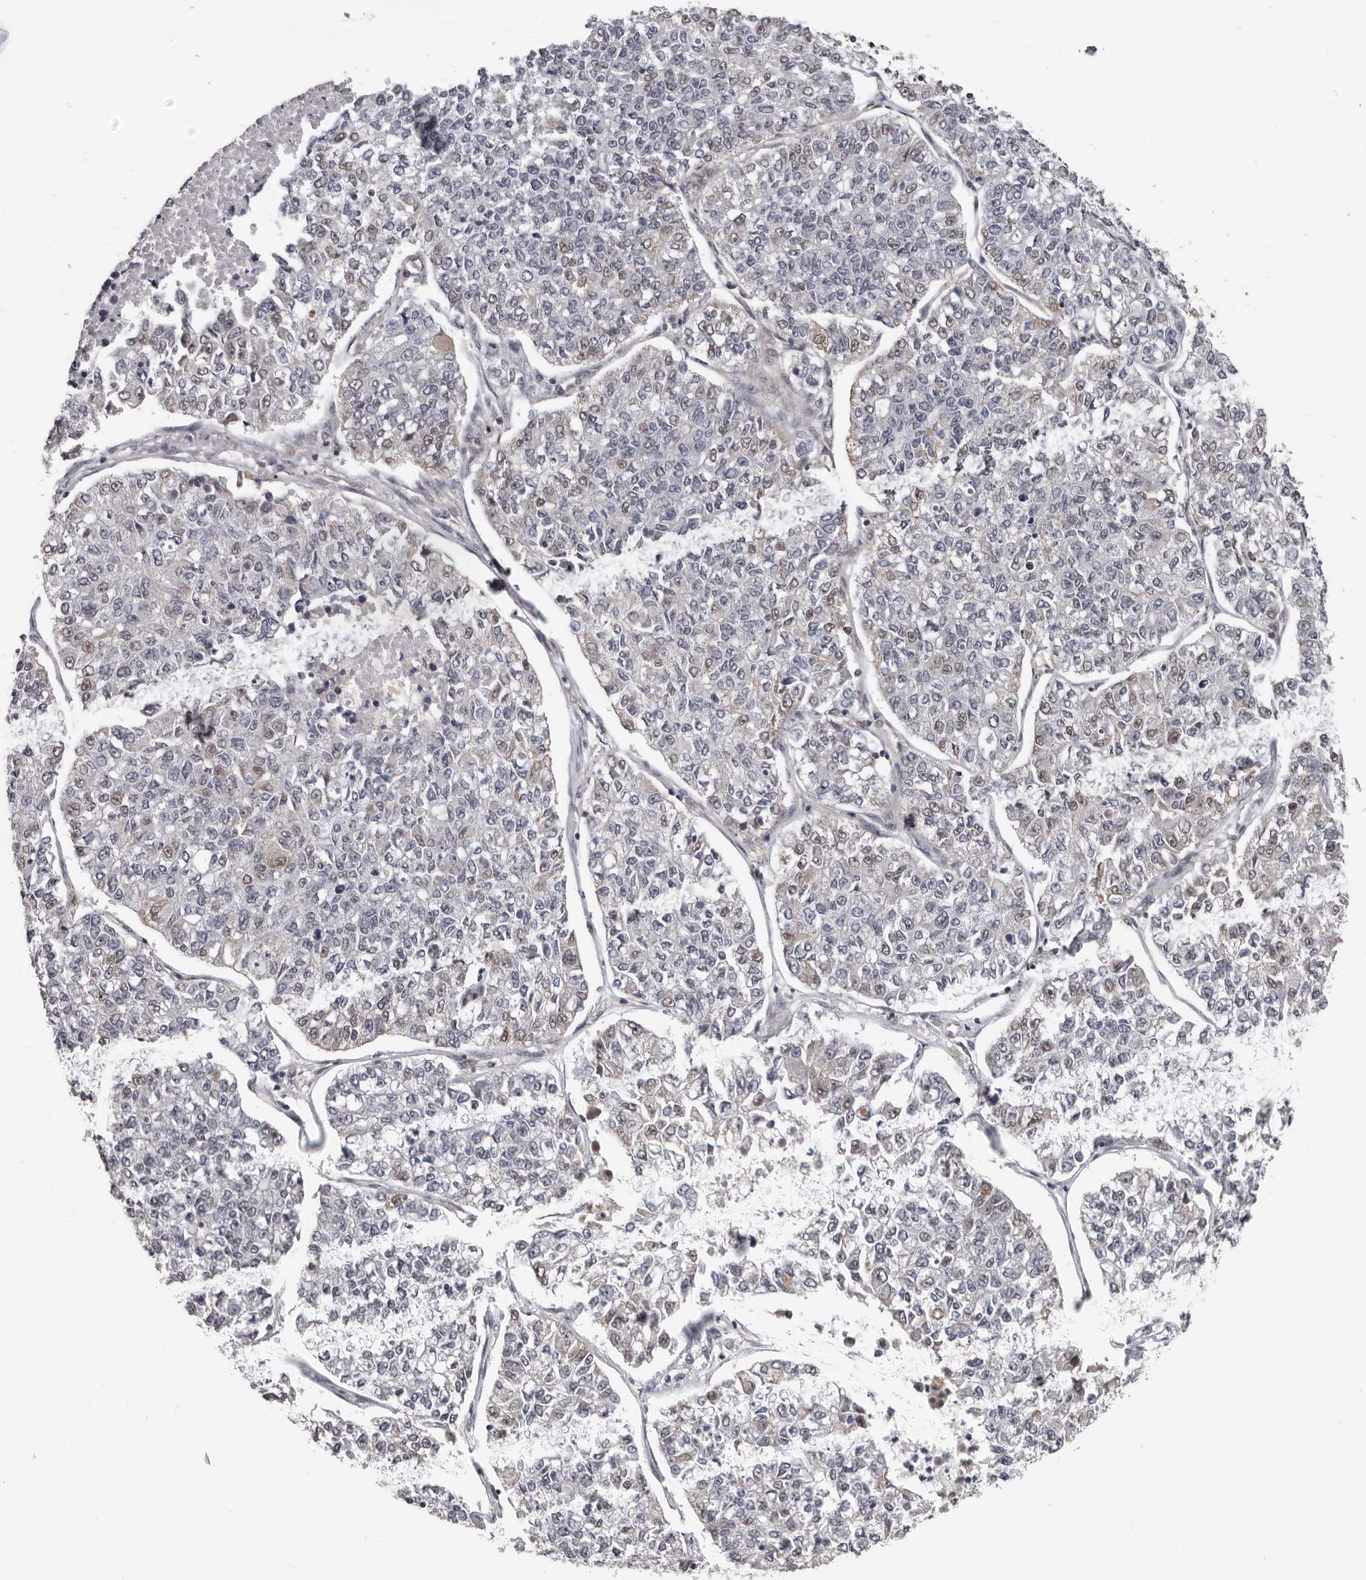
{"staining": {"intensity": "negative", "quantity": "none", "location": "none"}, "tissue": "lung cancer", "cell_type": "Tumor cells", "image_type": "cancer", "snomed": [{"axis": "morphology", "description": "Adenocarcinoma, NOS"}, {"axis": "topography", "description": "Lung"}], "caption": "Tumor cells show no significant staining in lung cancer.", "gene": "MOGAT2", "patient": {"sex": "male", "age": 49}}